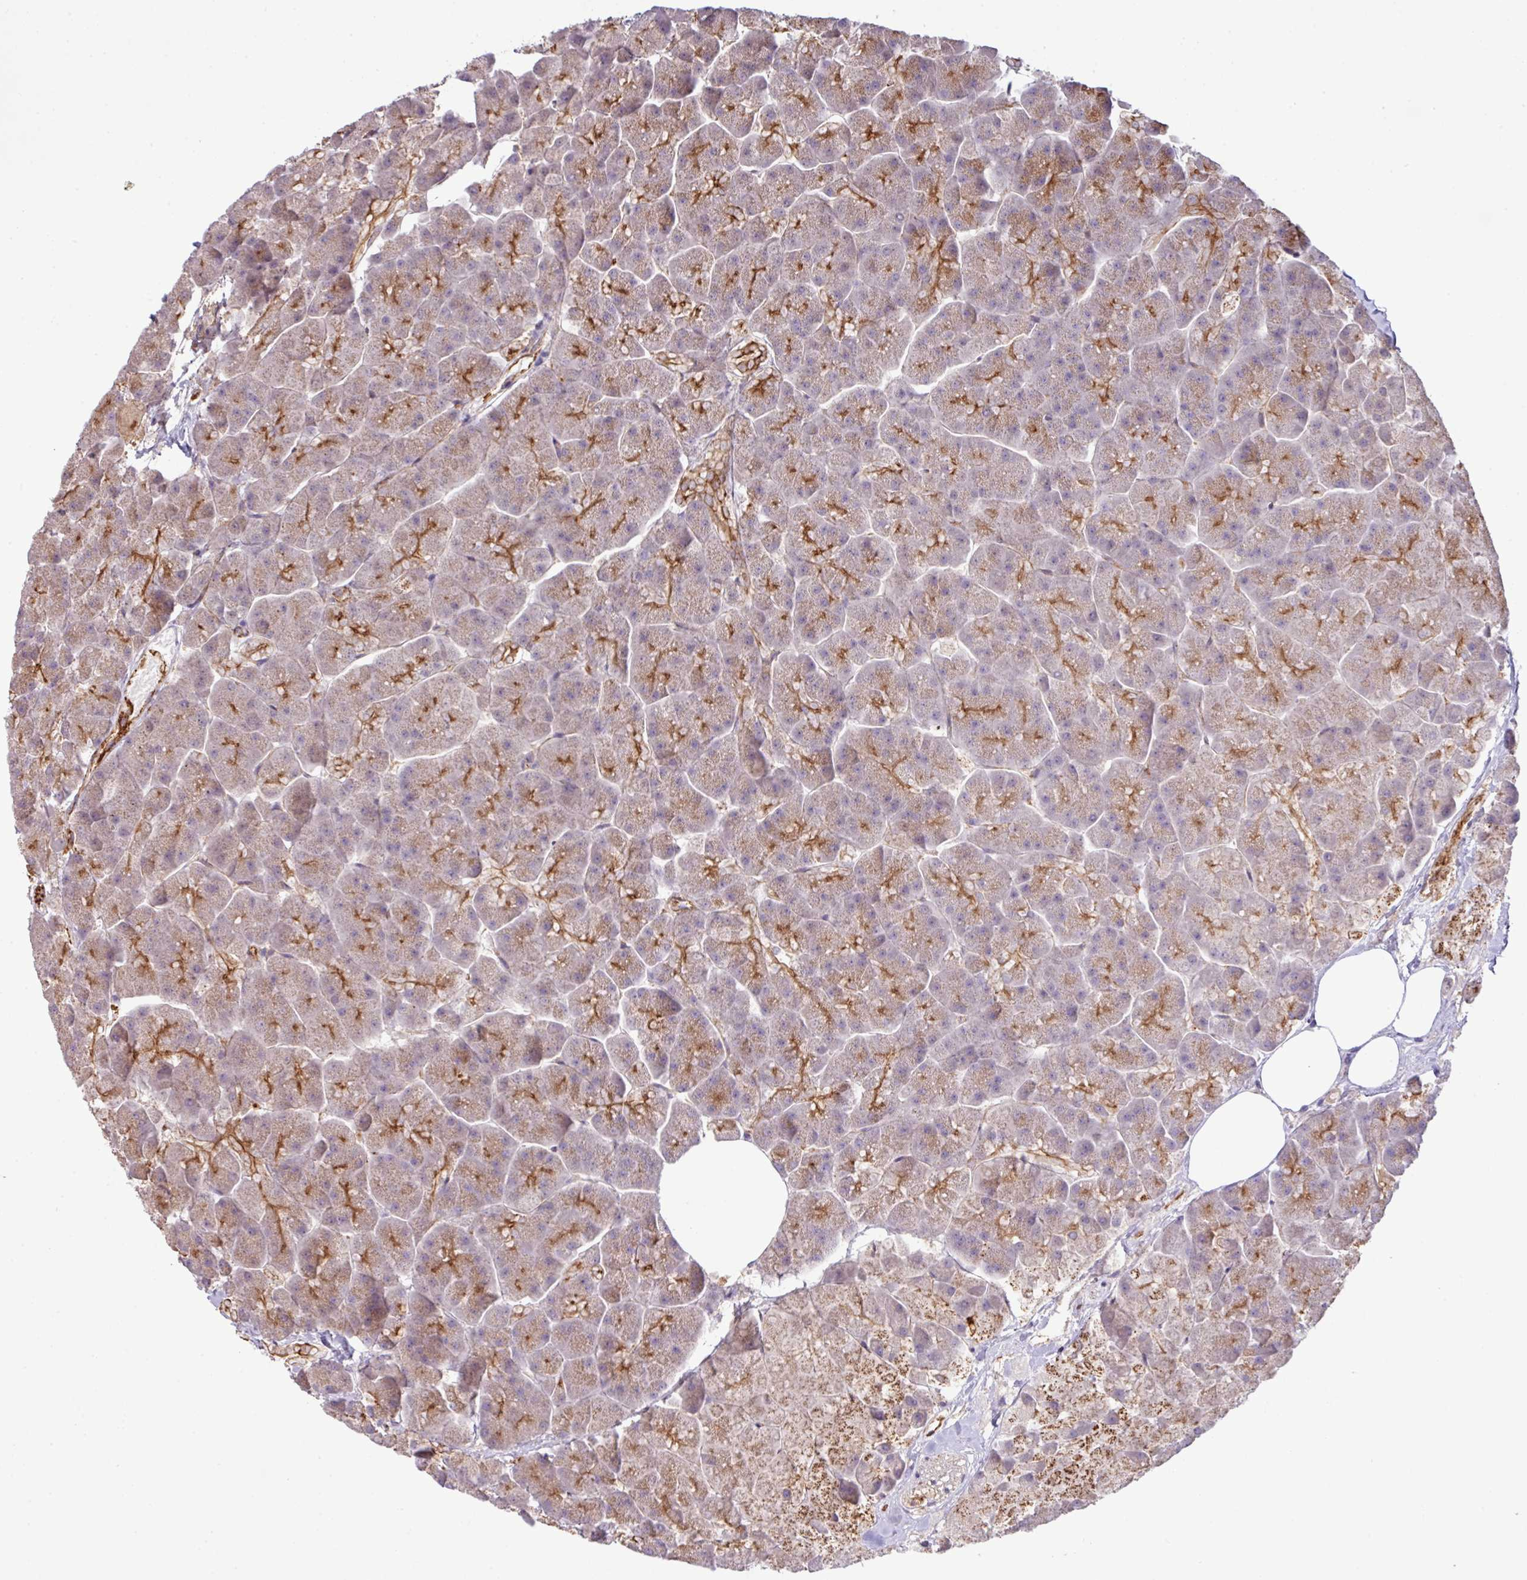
{"staining": {"intensity": "moderate", "quantity": "25%-75%", "location": "cytoplasmic/membranous"}, "tissue": "pancreas", "cell_type": "Exocrine glandular cells", "image_type": "normal", "snomed": [{"axis": "morphology", "description": "Normal tissue, NOS"}, {"axis": "topography", "description": "Pancreas"}, {"axis": "topography", "description": "Peripheral nerve tissue"}], "caption": "This is a photomicrograph of IHC staining of normal pancreas, which shows moderate staining in the cytoplasmic/membranous of exocrine glandular cells.", "gene": "LRRC53", "patient": {"sex": "male", "age": 54}}